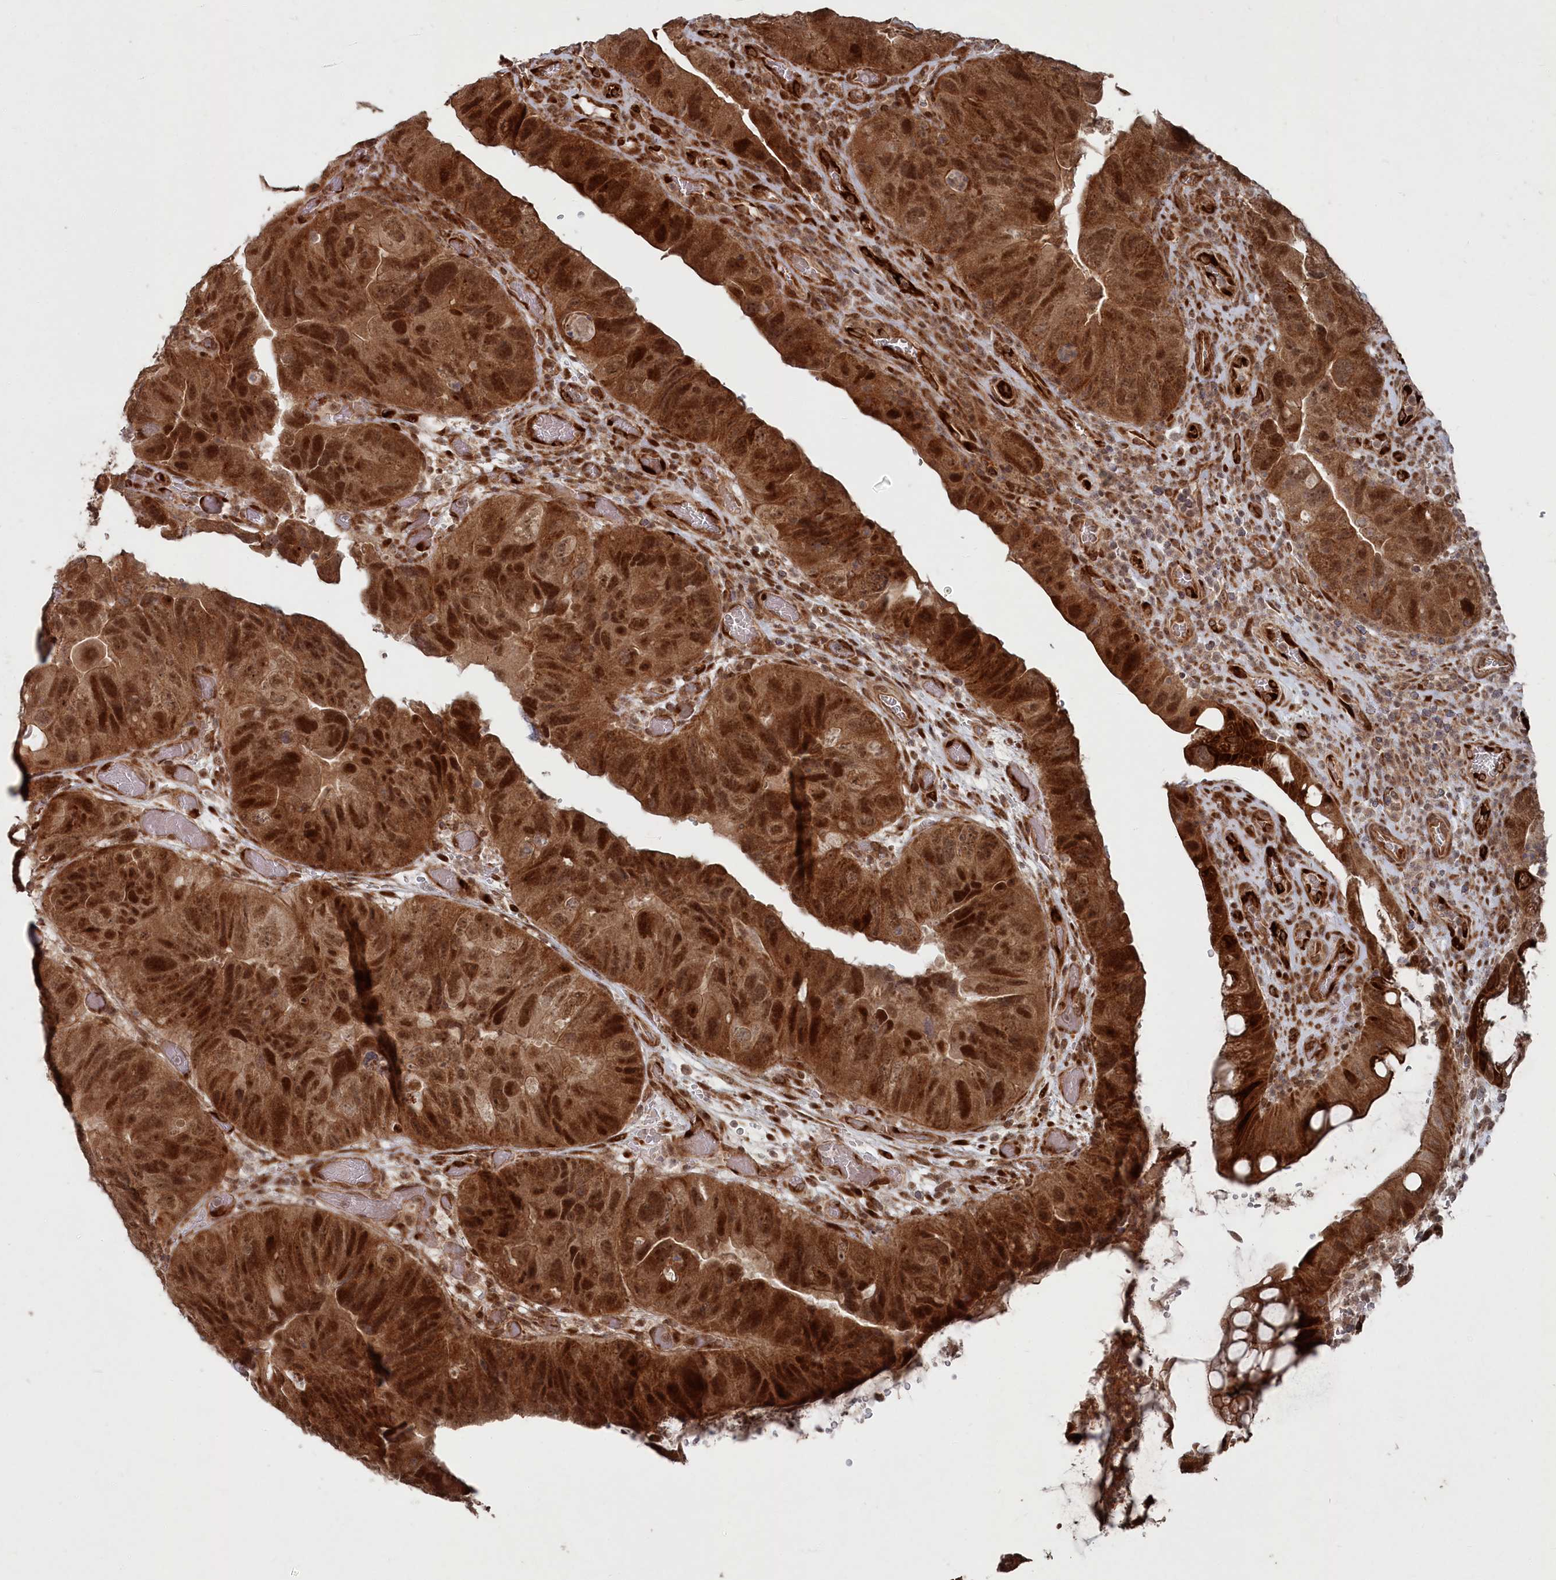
{"staining": {"intensity": "strong", "quantity": ">75%", "location": "cytoplasmic/membranous,nuclear"}, "tissue": "colorectal cancer", "cell_type": "Tumor cells", "image_type": "cancer", "snomed": [{"axis": "morphology", "description": "Adenocarcinoma, NOS"}, {"axis": "topography", "description": "Rectum"}], "caption": "Strong cytoplasmic/membranous and nuclear protein expression is seen in approximately >75% of tumor cells in colorectal adenocarcinoma. Ihc stains the protein in brown and the nuclei are stained blue.", "gene": "POLR3A", "patient": {"sex": "male", "age": 63}}